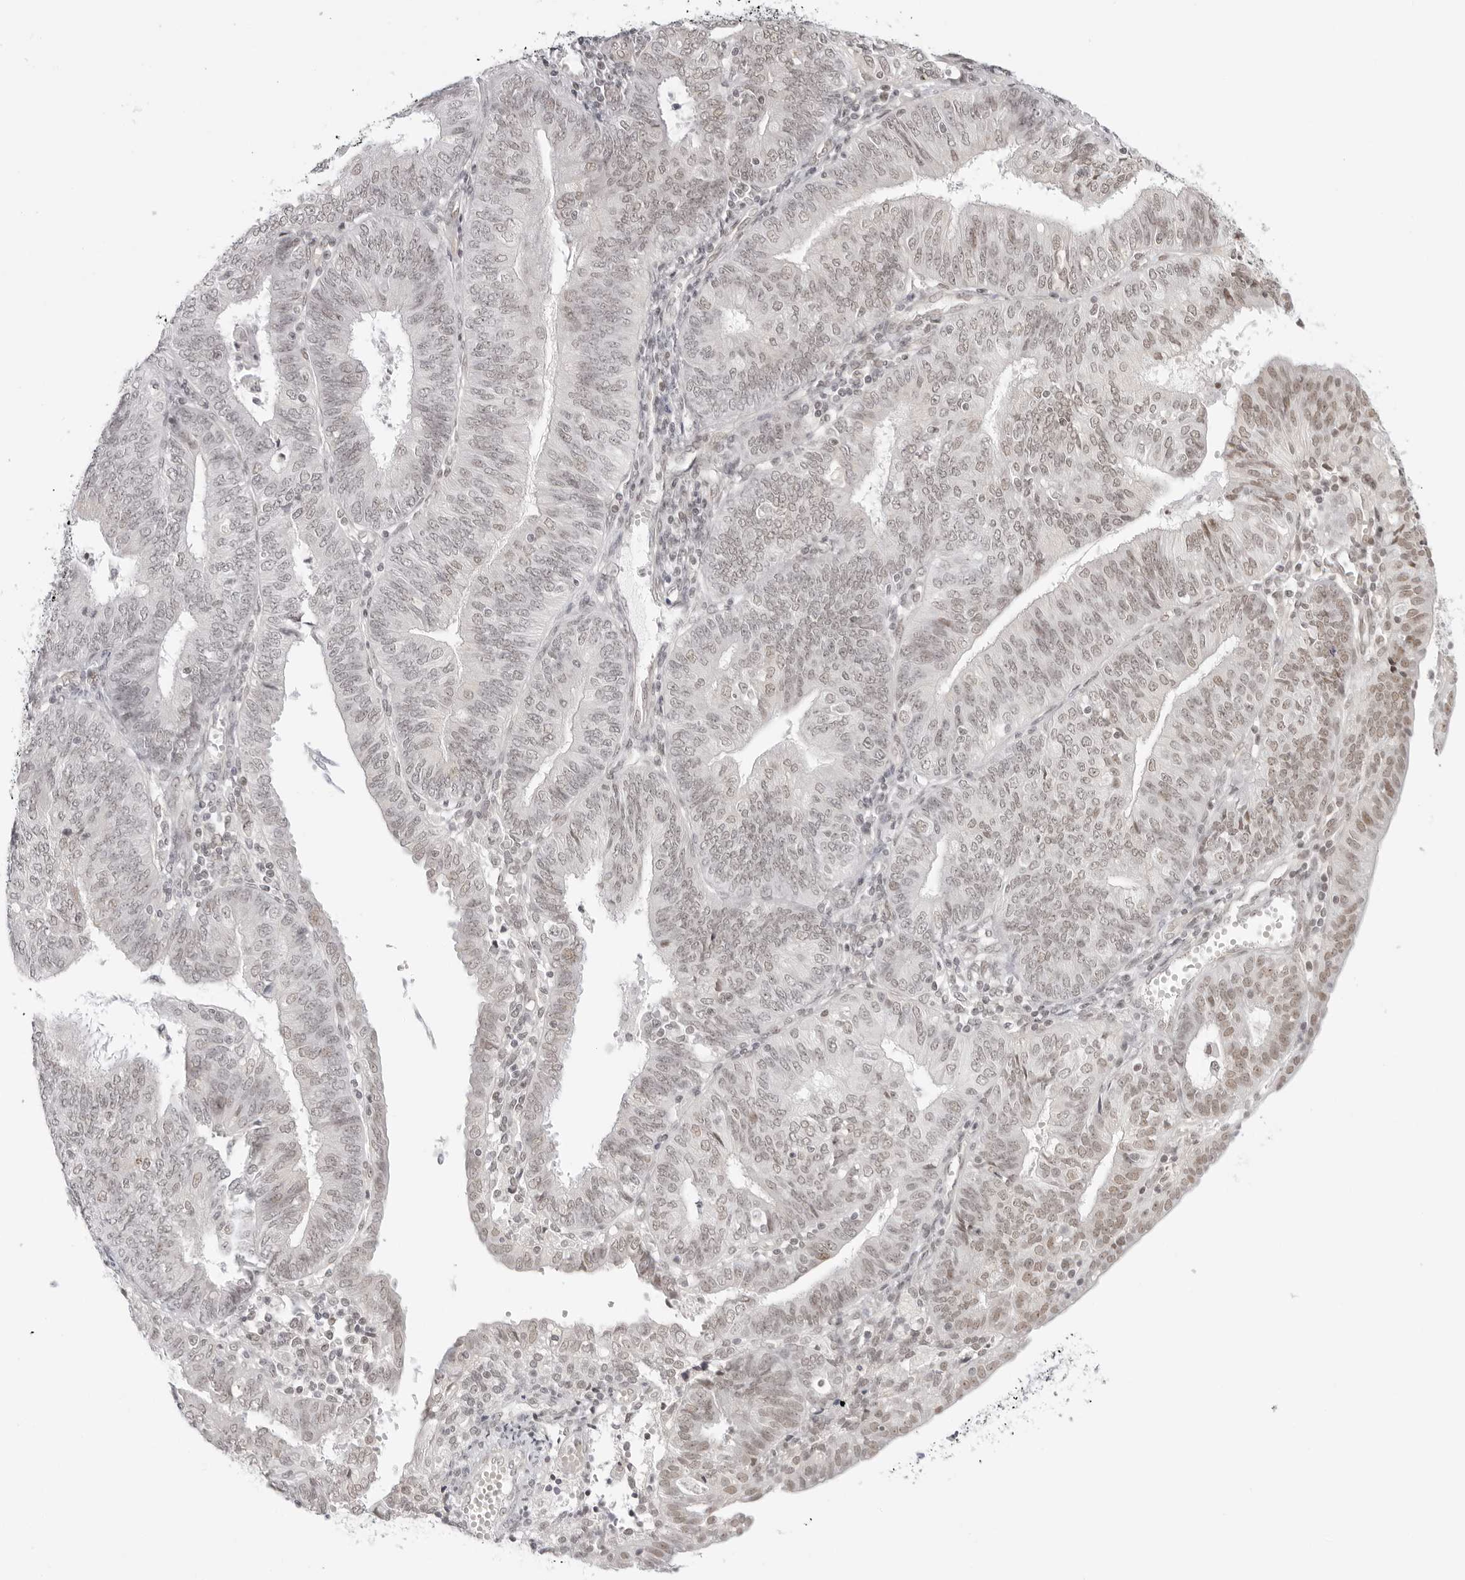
{"staining": {"intensity": "weak", "quantity": "25%-75%", "location": "nuclear"}, "tissue": "endometrial cancer", "cell_type": "Tumor cells", "image_type": "cancer", "snomed": [{"axis": "morphology", "description": "Adenocarcinoma, NOS"}, {"axis": "topography", "description": "Endometrium"}], "caption": "Protein expression analysis of endometrial cancer exhibits weak nuclear staining in about 25%-75% of tumor cells.", "gene": "TCIM", "patient": {"sex": "female", "age": 58}}